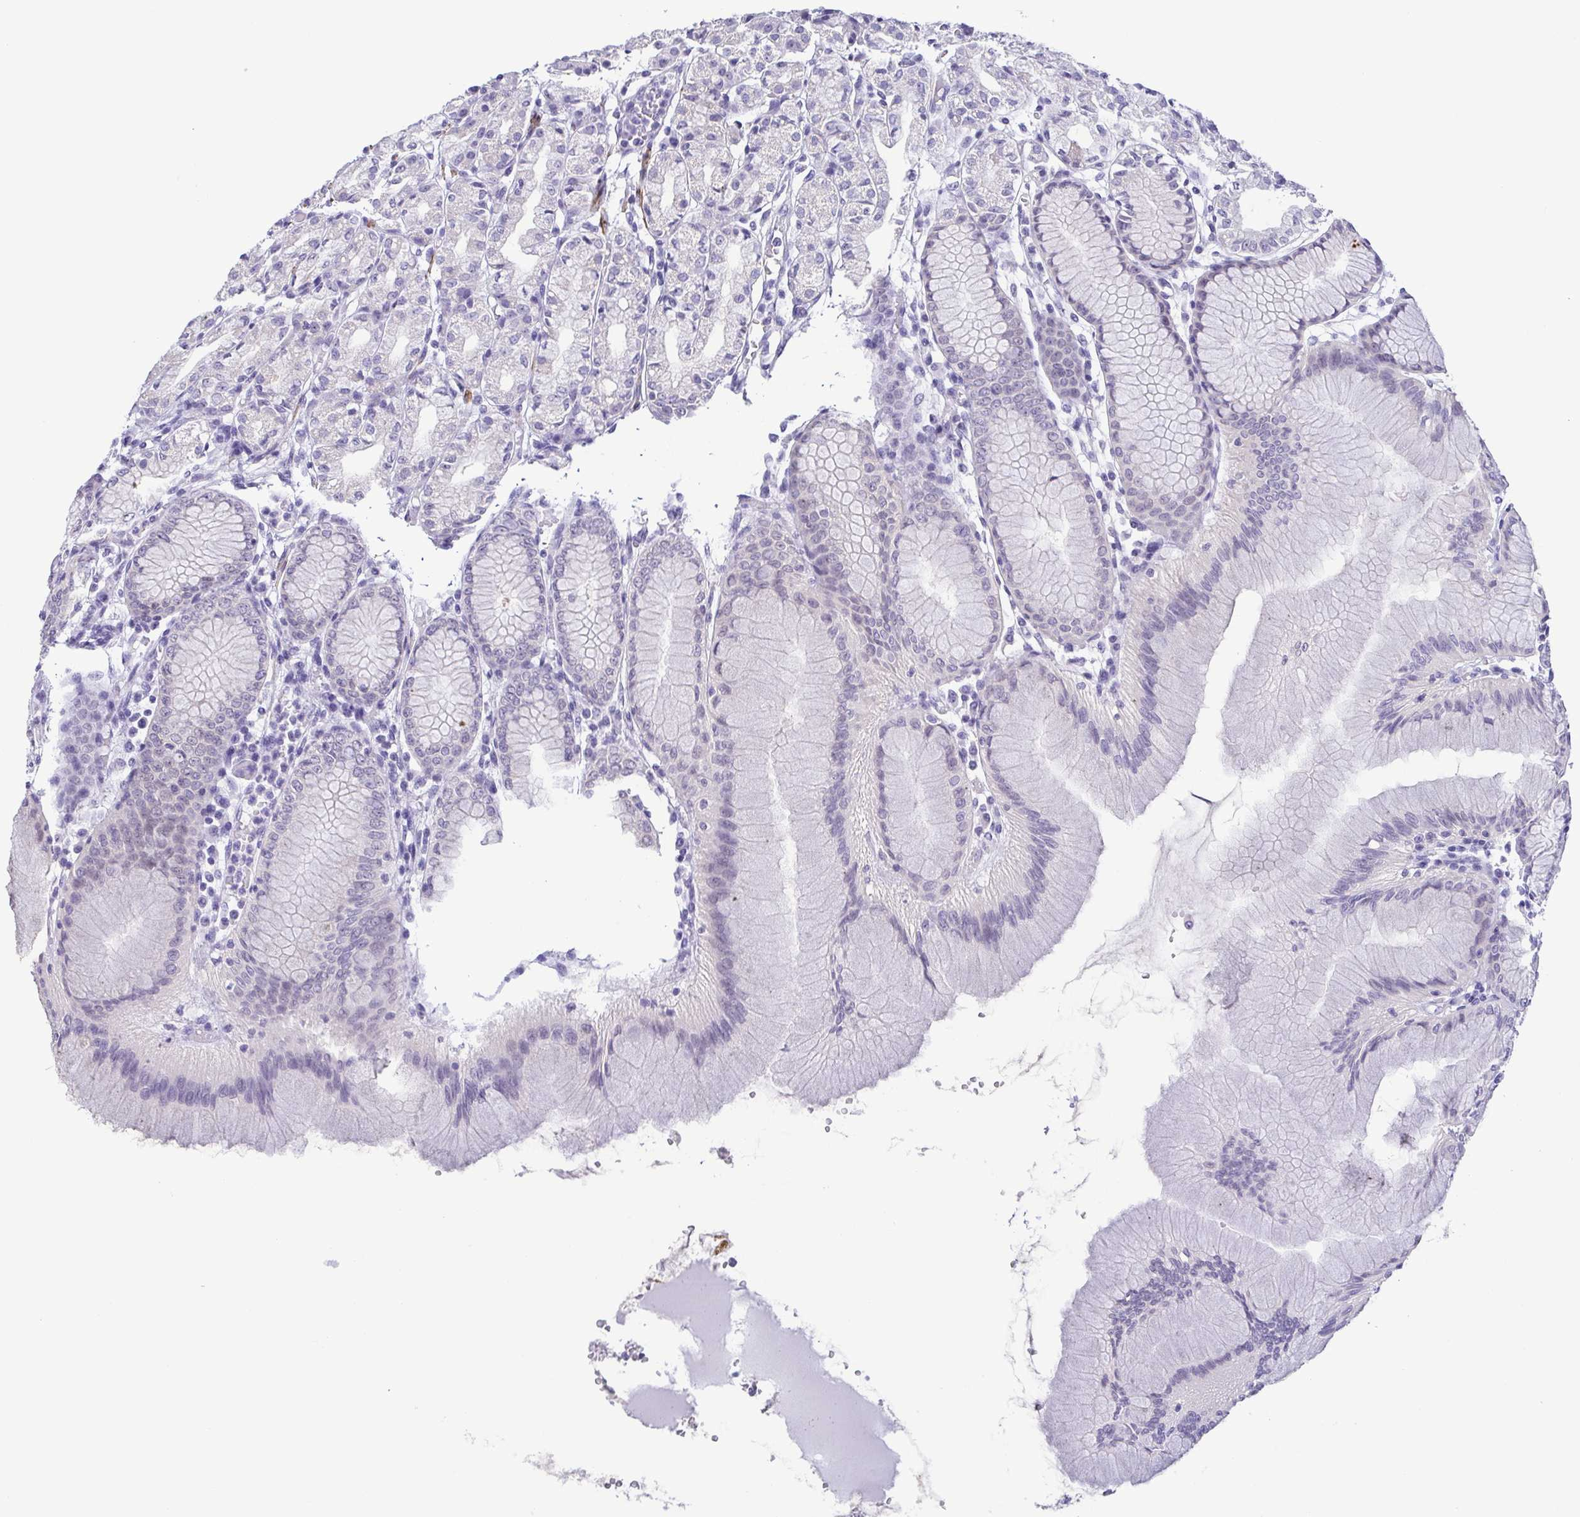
{"staining": {"intensity": "negative", "quantity": "none", "location": "none"}, "tissue": "stomach", "cell_type": "Glandular cells", "image_type": "normal", "snomed": [{"axis": "morphology", "description": "Normal tissue, NOS"}, {"axis": "topography", "description": "Stomach"}], "caption": "Micrograph shows no protein positivity in glandular cells of unremarkable stomach.", "gene": "MYL7", "patient": {"sex": "female", "age": 57}}